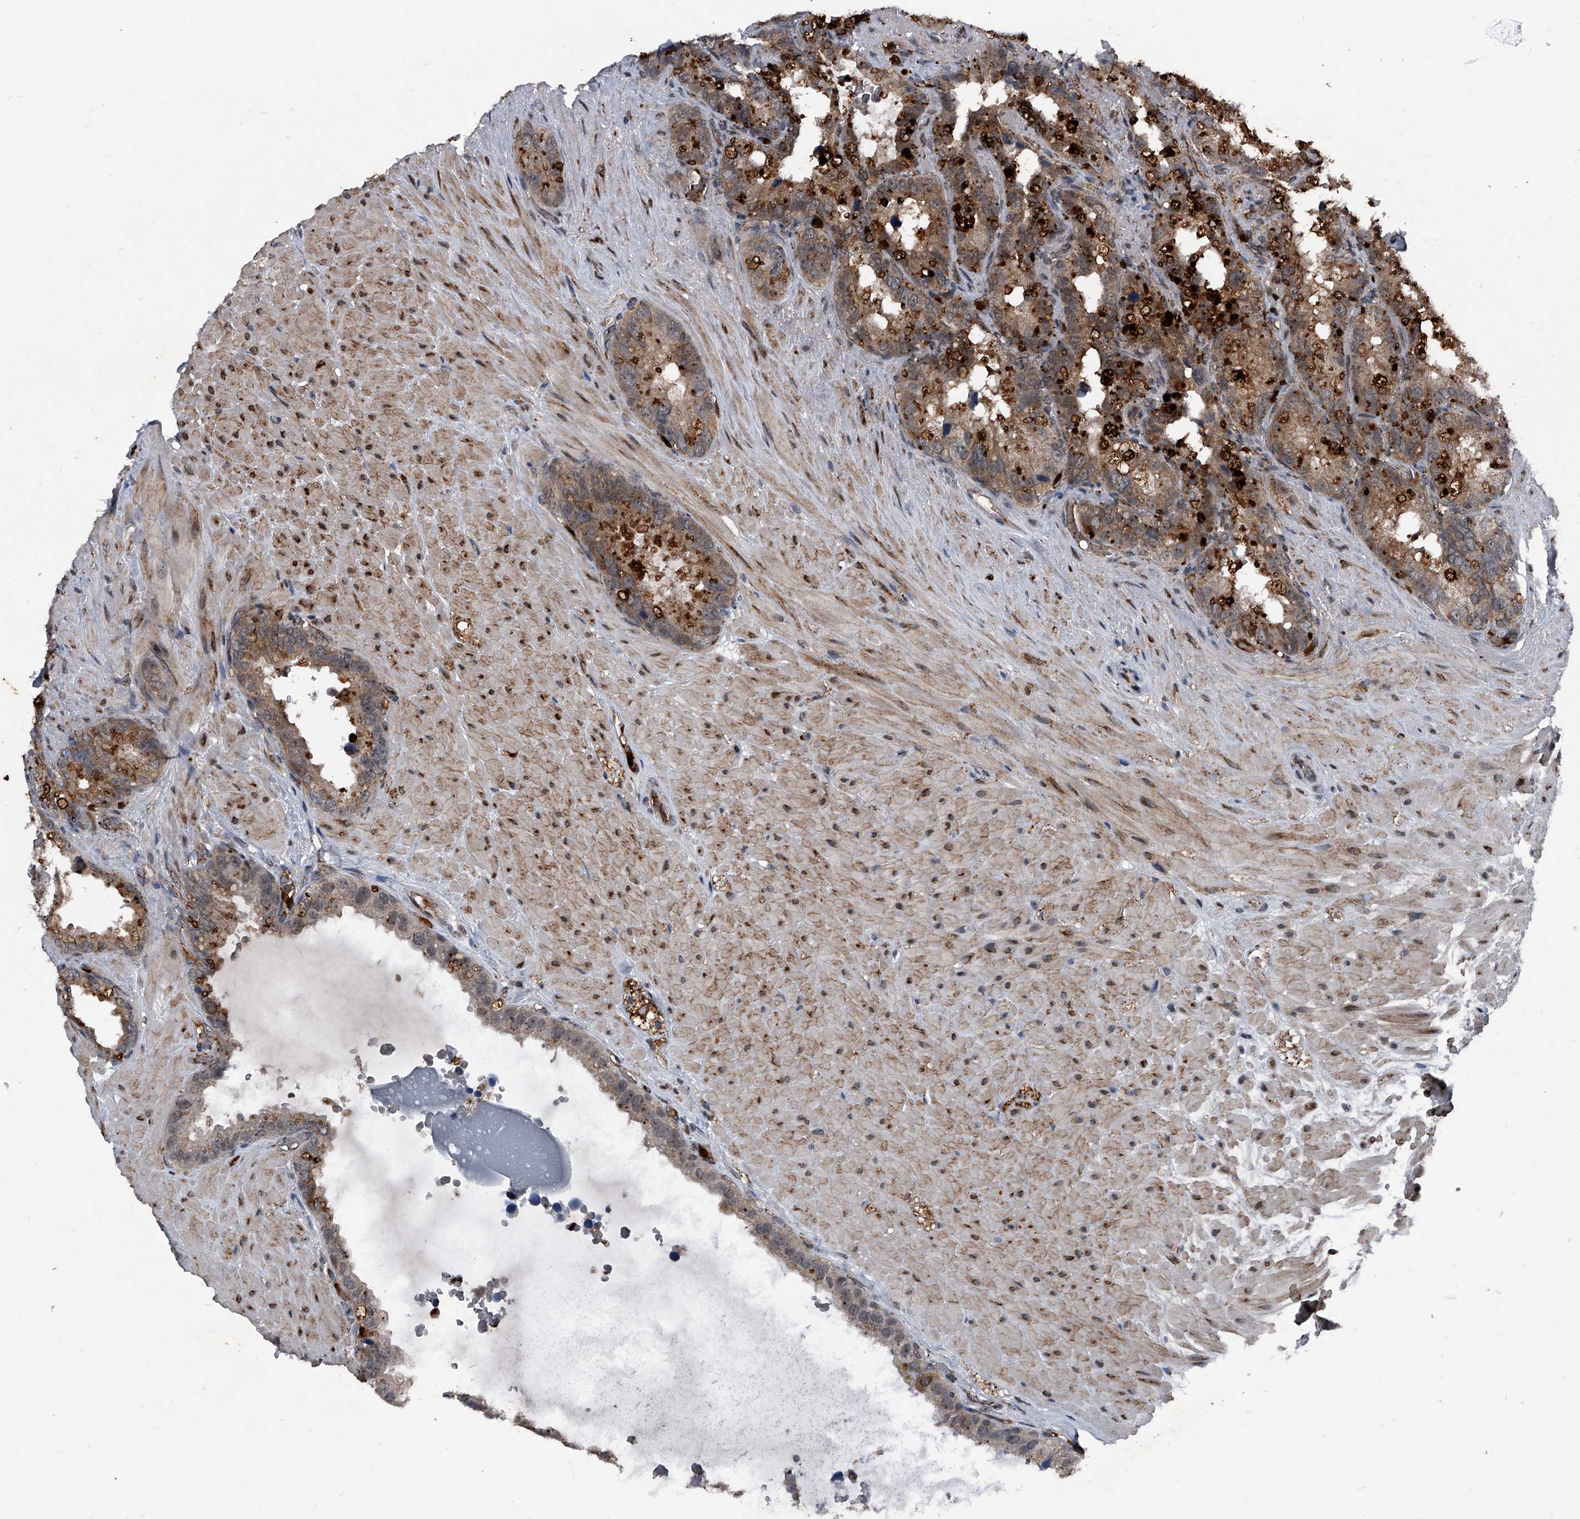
{"staining": {"intensity": "moderate", "quantity": "25%-75%", "location": "cytoplasmic/membranous"}, "tissue": "seminal vesicle", "cell_type": "Glandular cells", "image_type": "normal", "snomed": [{"axis": "morphology", "description": "Normal tissue, NOS"}, {"axis": "topography", "description": "Seminal veicle"}], "caption": "High-power microscopy captured an immunohistochemistry (IHC) image of benign seminal vesicle, revealing moderate cytoplasmic/membranous expression in approximately 25%-75% of glandular cells. Nuclei are stained in blue.", "gene": "MAPKAP1", "patient": {"sex": "male", "age": 80}}